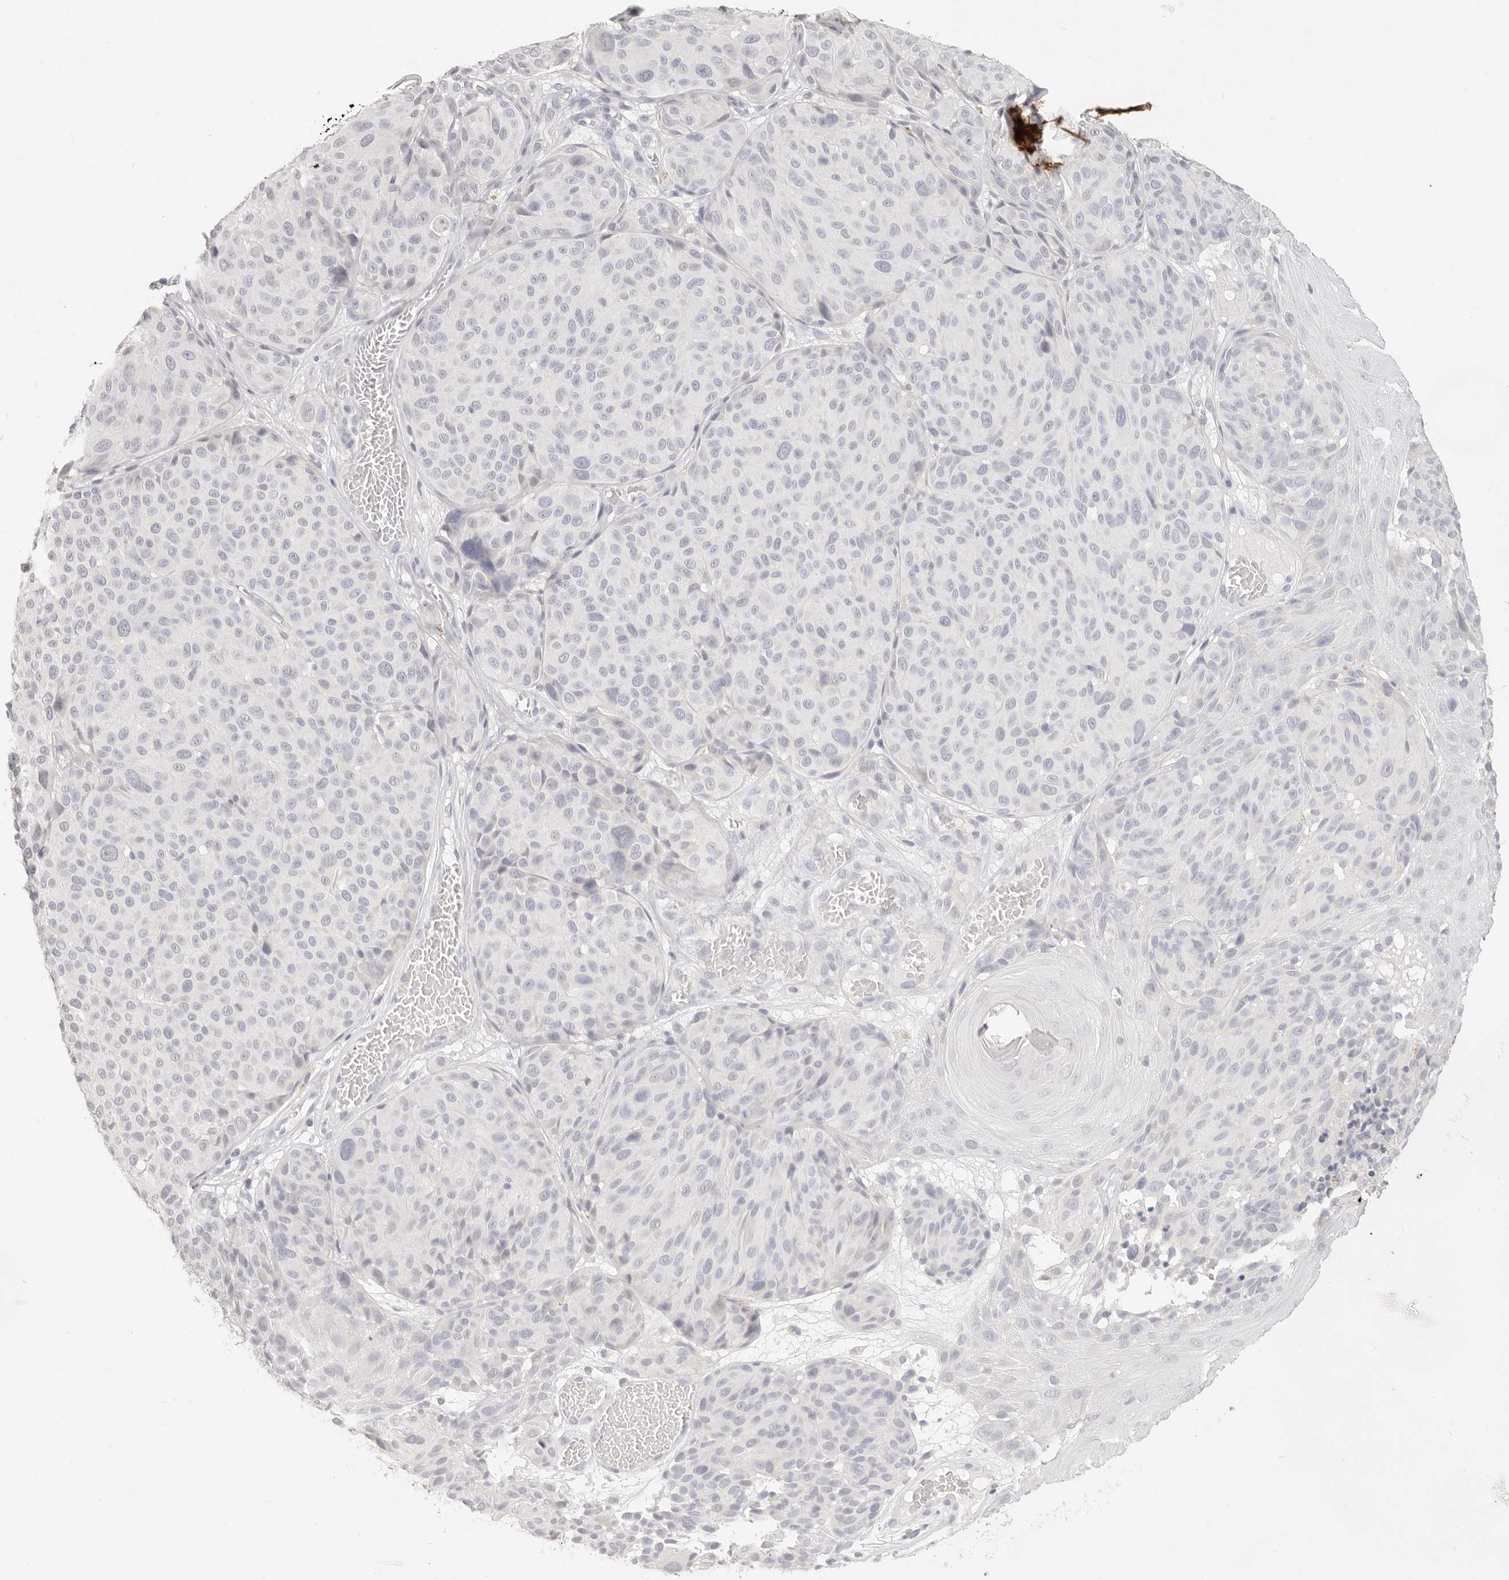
{"staining": {"intensity": "negative", "quantity": "none", "location": "none"}, "tissue": "melanoma", "cell_type": "Tumor cells", "image_type": "cancer", "snomed": [{"axis": "morphology", "description": "Malignant melanoma, NOS"}, {"axis": "topography", "description": "Skin"}], "caption": "IHC image of melanoma stained for a protein (brown), which reveals no positivity in tumor cells. (Immunohistochemistry, brightfield microscopy, high magnification).", "gene": "EPCAM", "patient": {"sex": "male", "age": 83}}